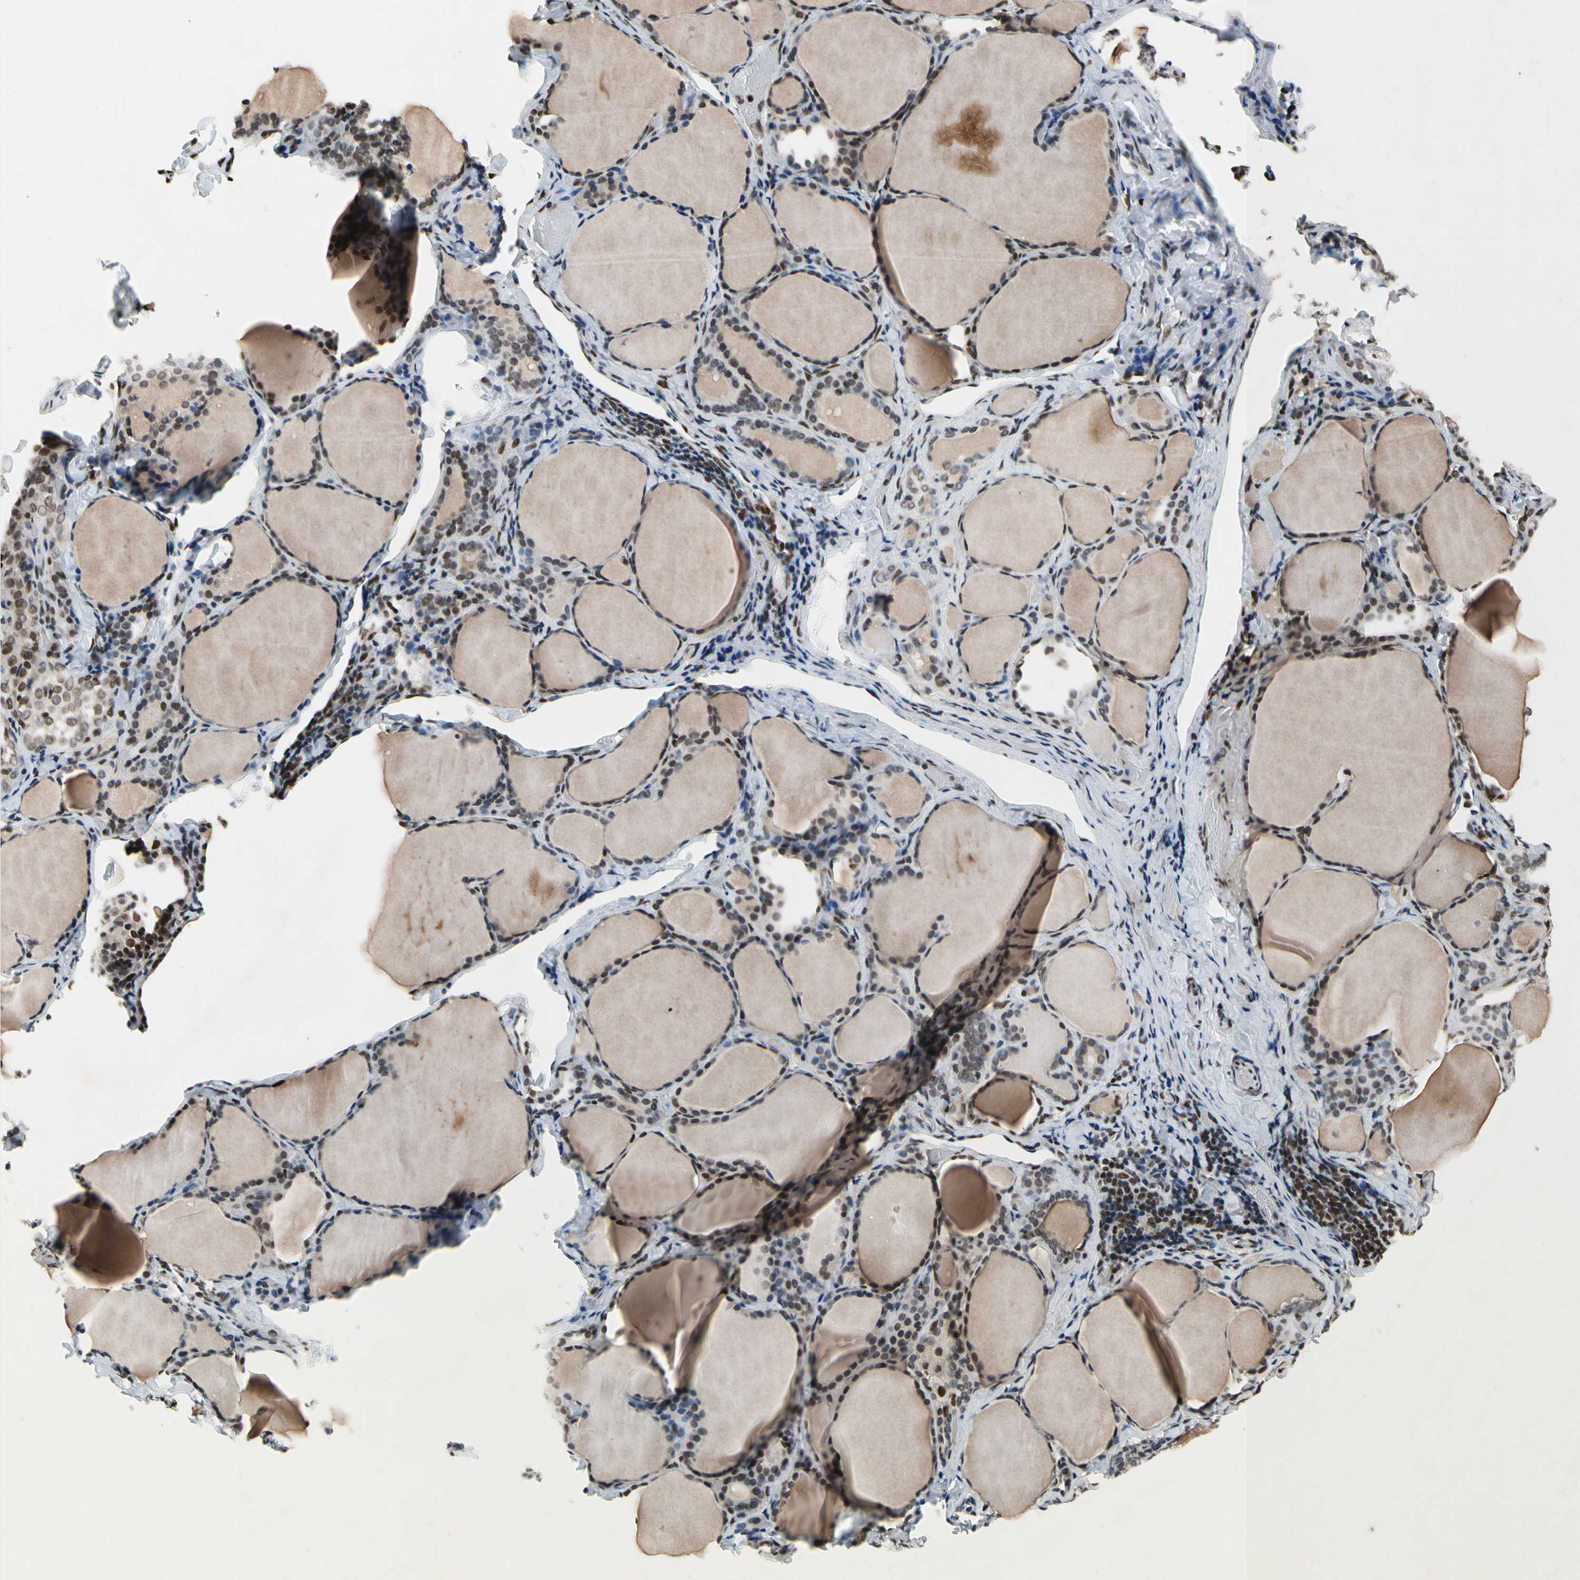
{"staining": {"intensity": "moderate", "quantity": "25%-75%", "location": "nuclear"}, "tissue": "thyroid gland", "cell_type": "Glandular cells", "image_type": "normal", "snomed": [{"axis": "morphology", "description": "Normal tissue, NOS"}, {"axis": "morphology", "description": "Papillary adenocarcinoma, NOS"}, {"axis": "topography", "description": "Thyroid gland"}], "caption": "Moderate nuclear expression for a protein is appreciated in about 25%-75% of glandular cells of benign thyroid gland using IHC.", "gene": "RECQL", "patient": {"sex": "female", "age": 30}}